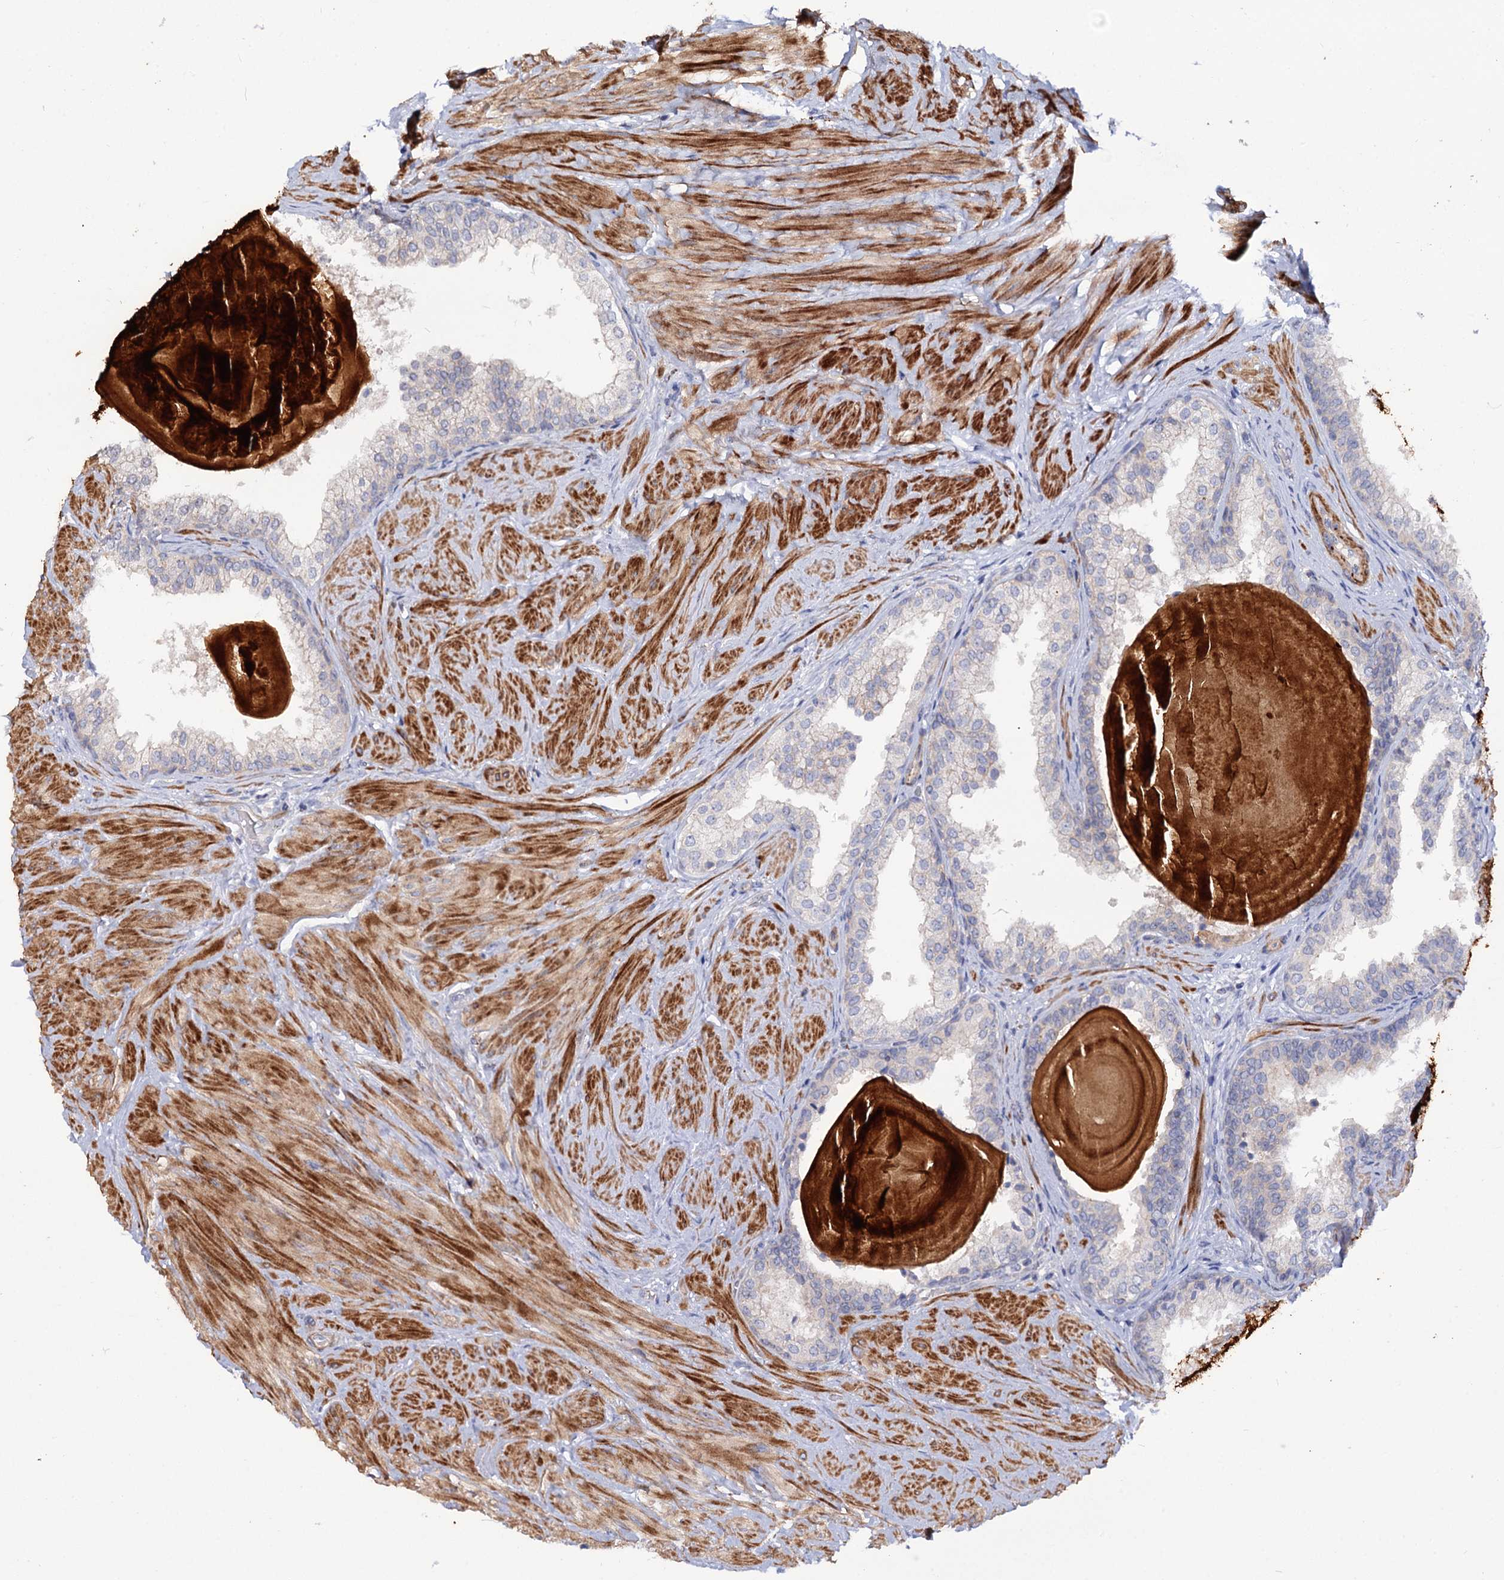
{"staining": {"intensity": "negative", "quantity": "none", "location": "none"}, "tissue": "prostate", "cell_type": "Glandular cells", "image_type": "normal", "snomed": [{"axis": "morphology", "description": "Normal tissue, NOS"}, {"axis": "topography", "description": "Prostate"}], "caption": "Micrograph shows no protein positivity in glandular cells of benign prostate. (IHC, brightfield microscopy, high magnification).", "gene": "NUDCD2", "patient": {"sex": "male", "age": 48}}